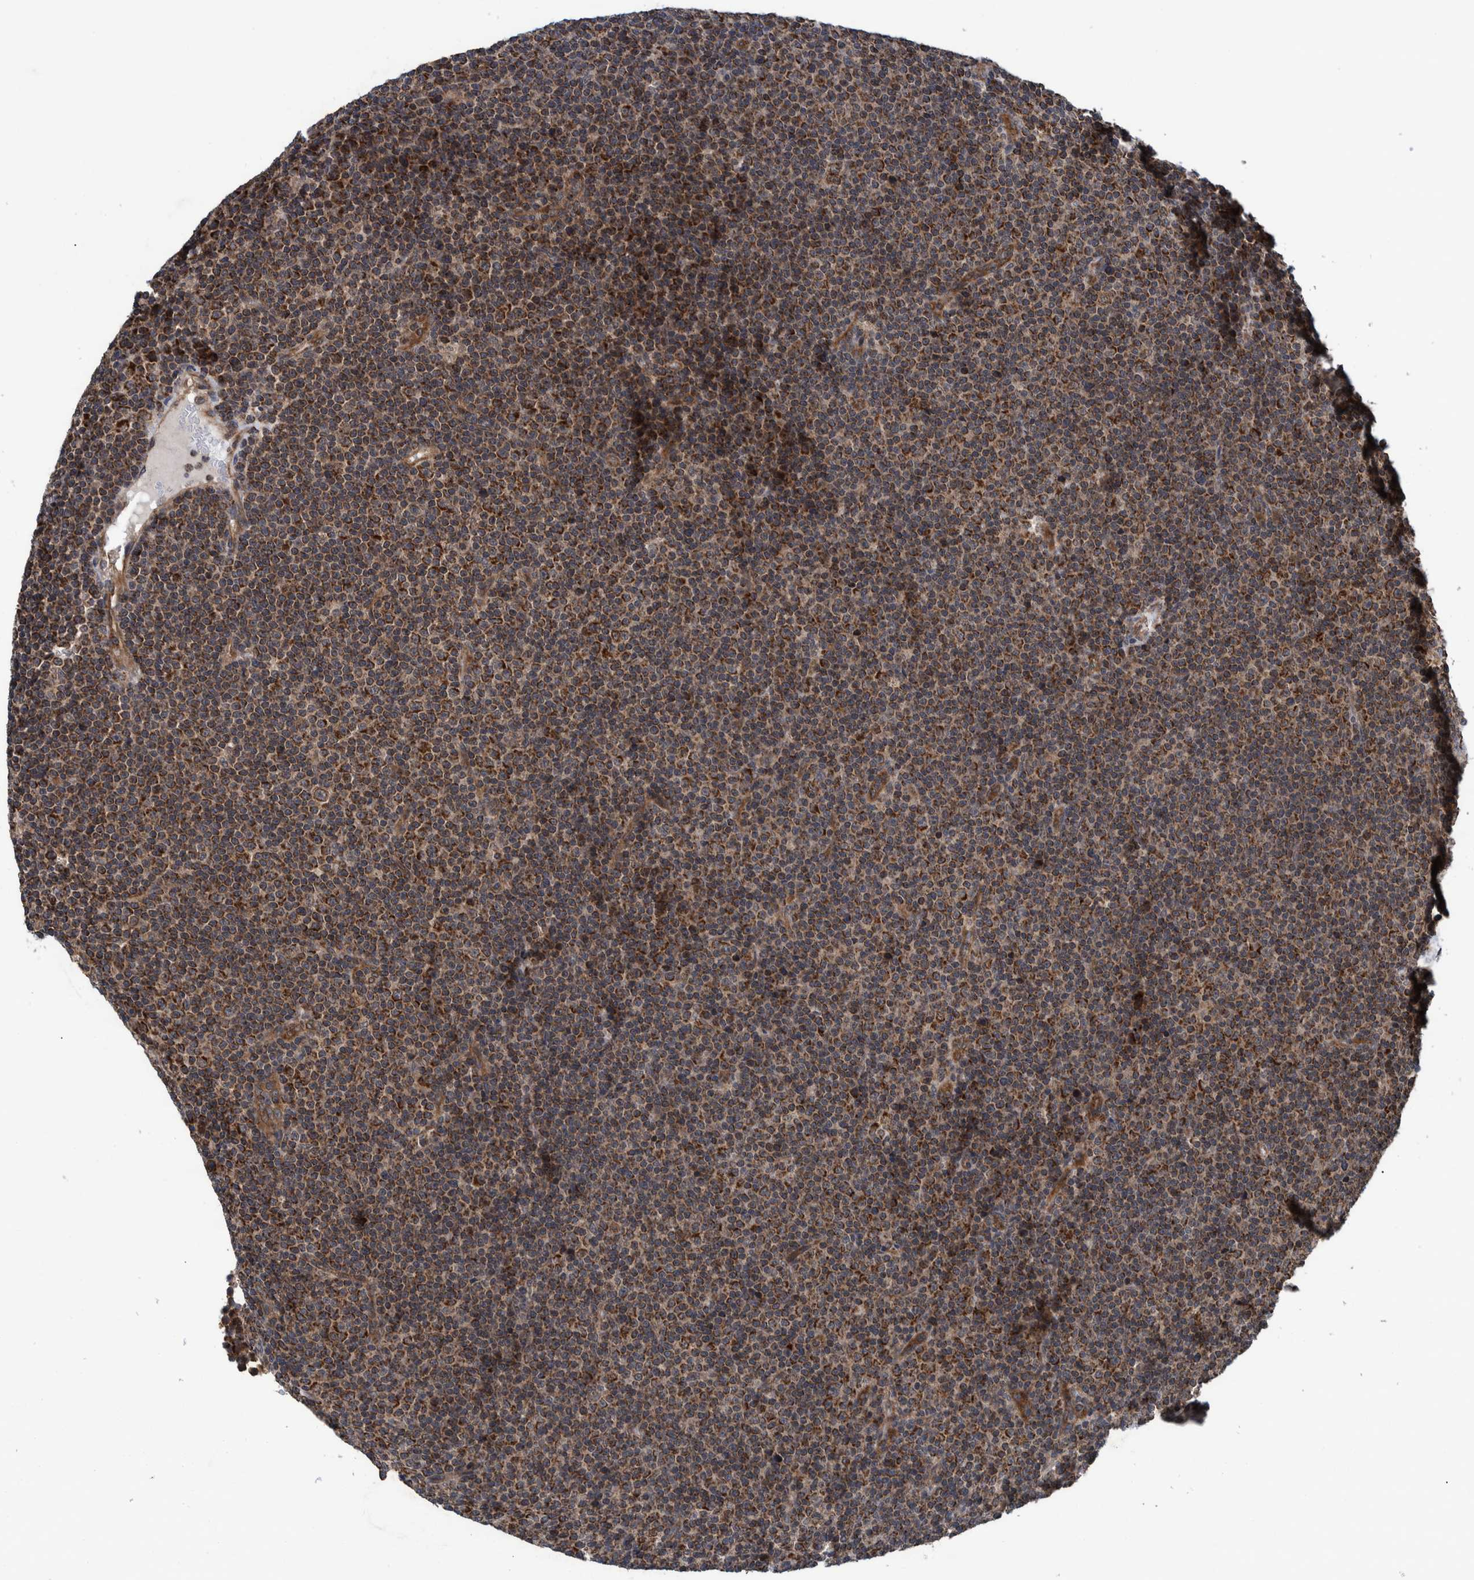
{"staining": {"intensity": "strong", "quantity": ">75%", "location": "cytoplasmic/membranous"}, "tissue": "lymphoma", "cell_type": "Tumor cells", "image_type": "cancer", "snomed": [{"axis": "morphology", "description": "Malignant lymphoma, non-Hodgkin's type, Low grade"}, {"axis": "topography", "description": "Lymph node"}], "caption": "Protein staining of lymphoma tissue shows strong cytoplasmic/membranous staining in approximately >75% of tumor cells. Immunohistochemistry stains the protein in brown and the nuclei are stained blue.", "gene": "MRPS7", "patient": {"sex": "female", "age": 67}}